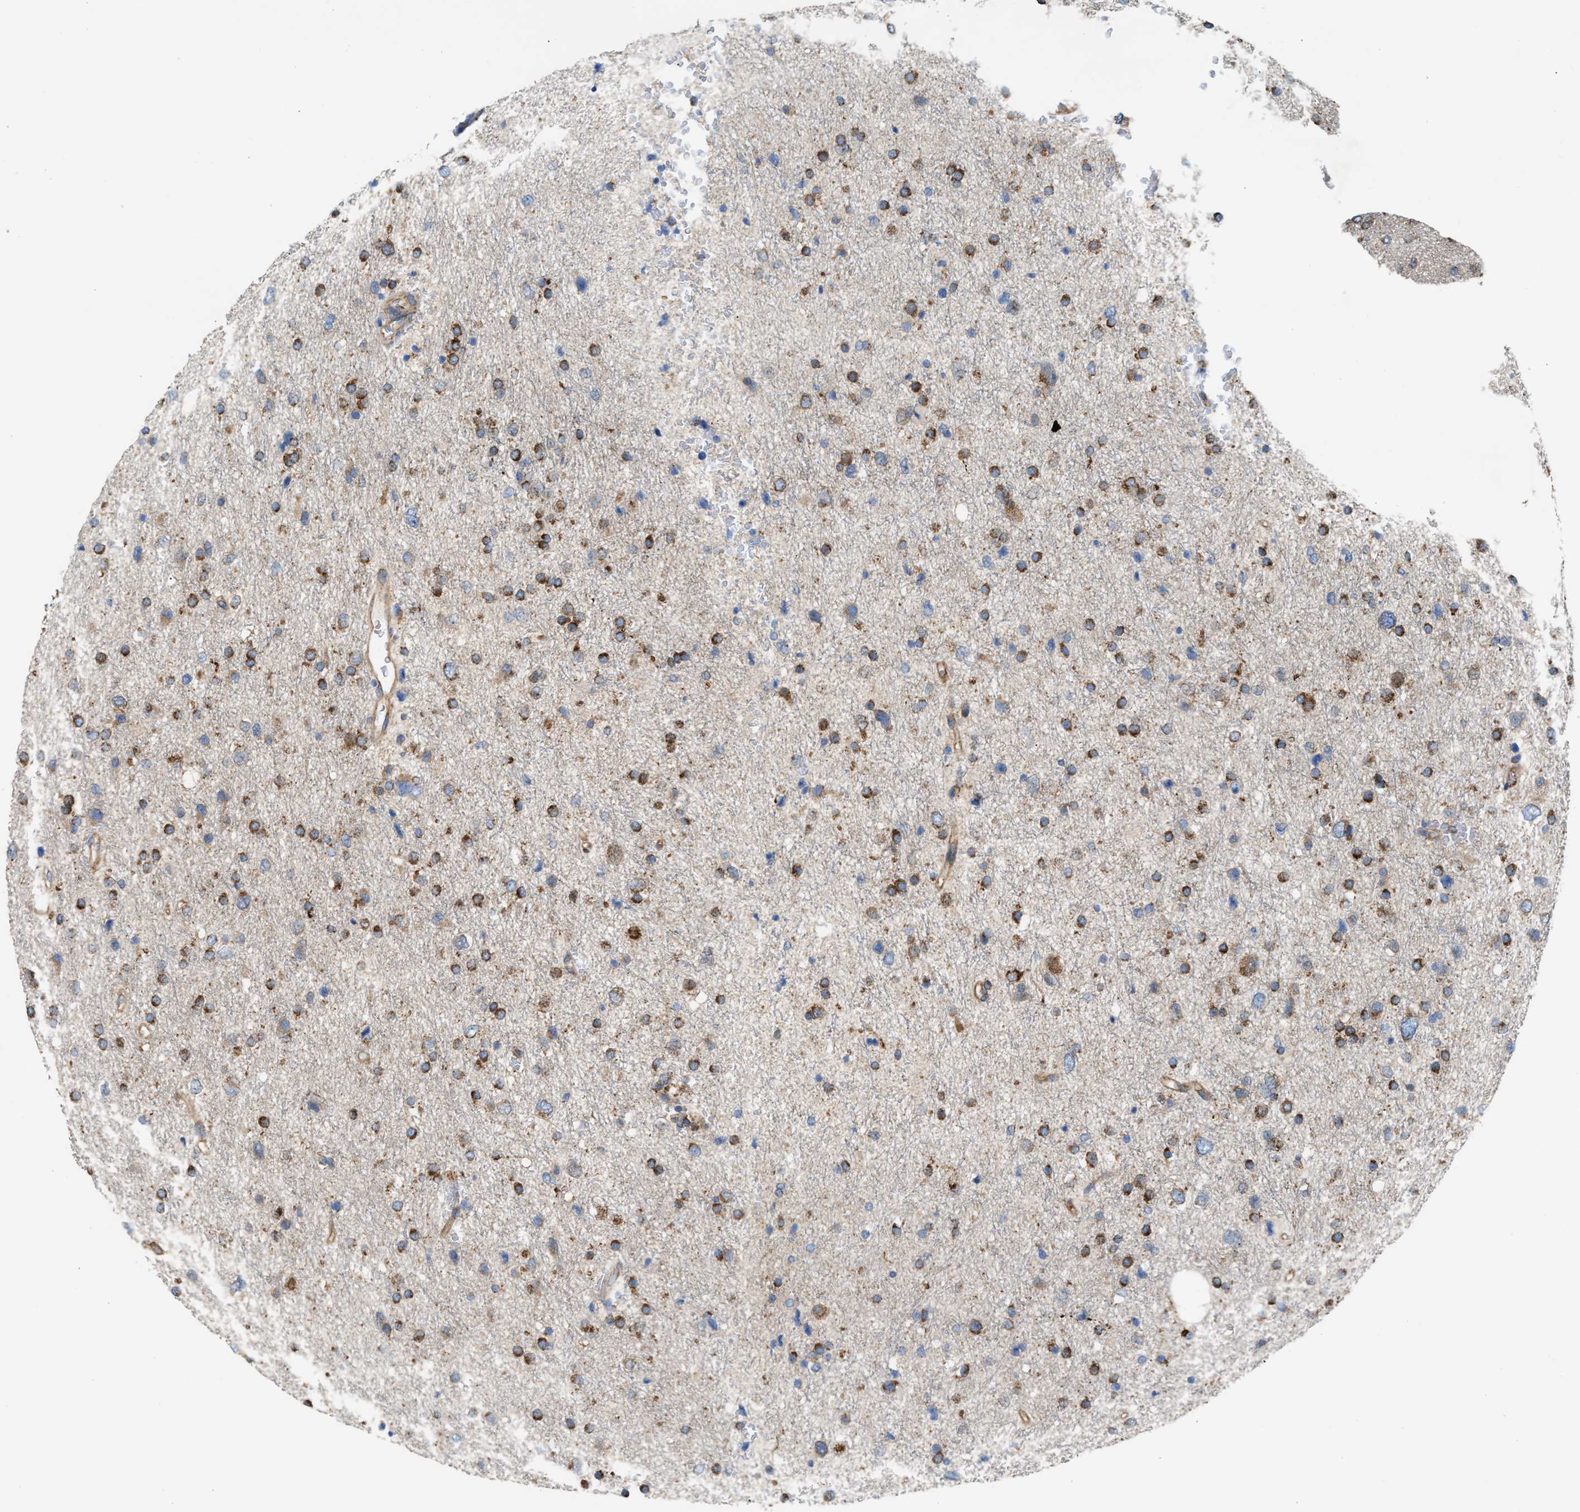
{"staining": {"intensity": "strong", "quantity": ">75%", "location": "cytoplasmic/membranous"}, "tissue": "glioma", "cell_type": "Tumor cells", "image_type": "cancer", "snomed": [{"axis": "morphology", "description": "Glioma, malignant, Low grade"}, {"axis": "topography", "description": "Brain"}], "caption": "The micrograph reveals immunohistochemical staining of malignant glioma (low-grade). There is strong cytoplasmic/membranous staining is identified in about >75% of tumor cells.", "gene": "TBC1D15", "patient": {"sex": "female", "age": 37}}